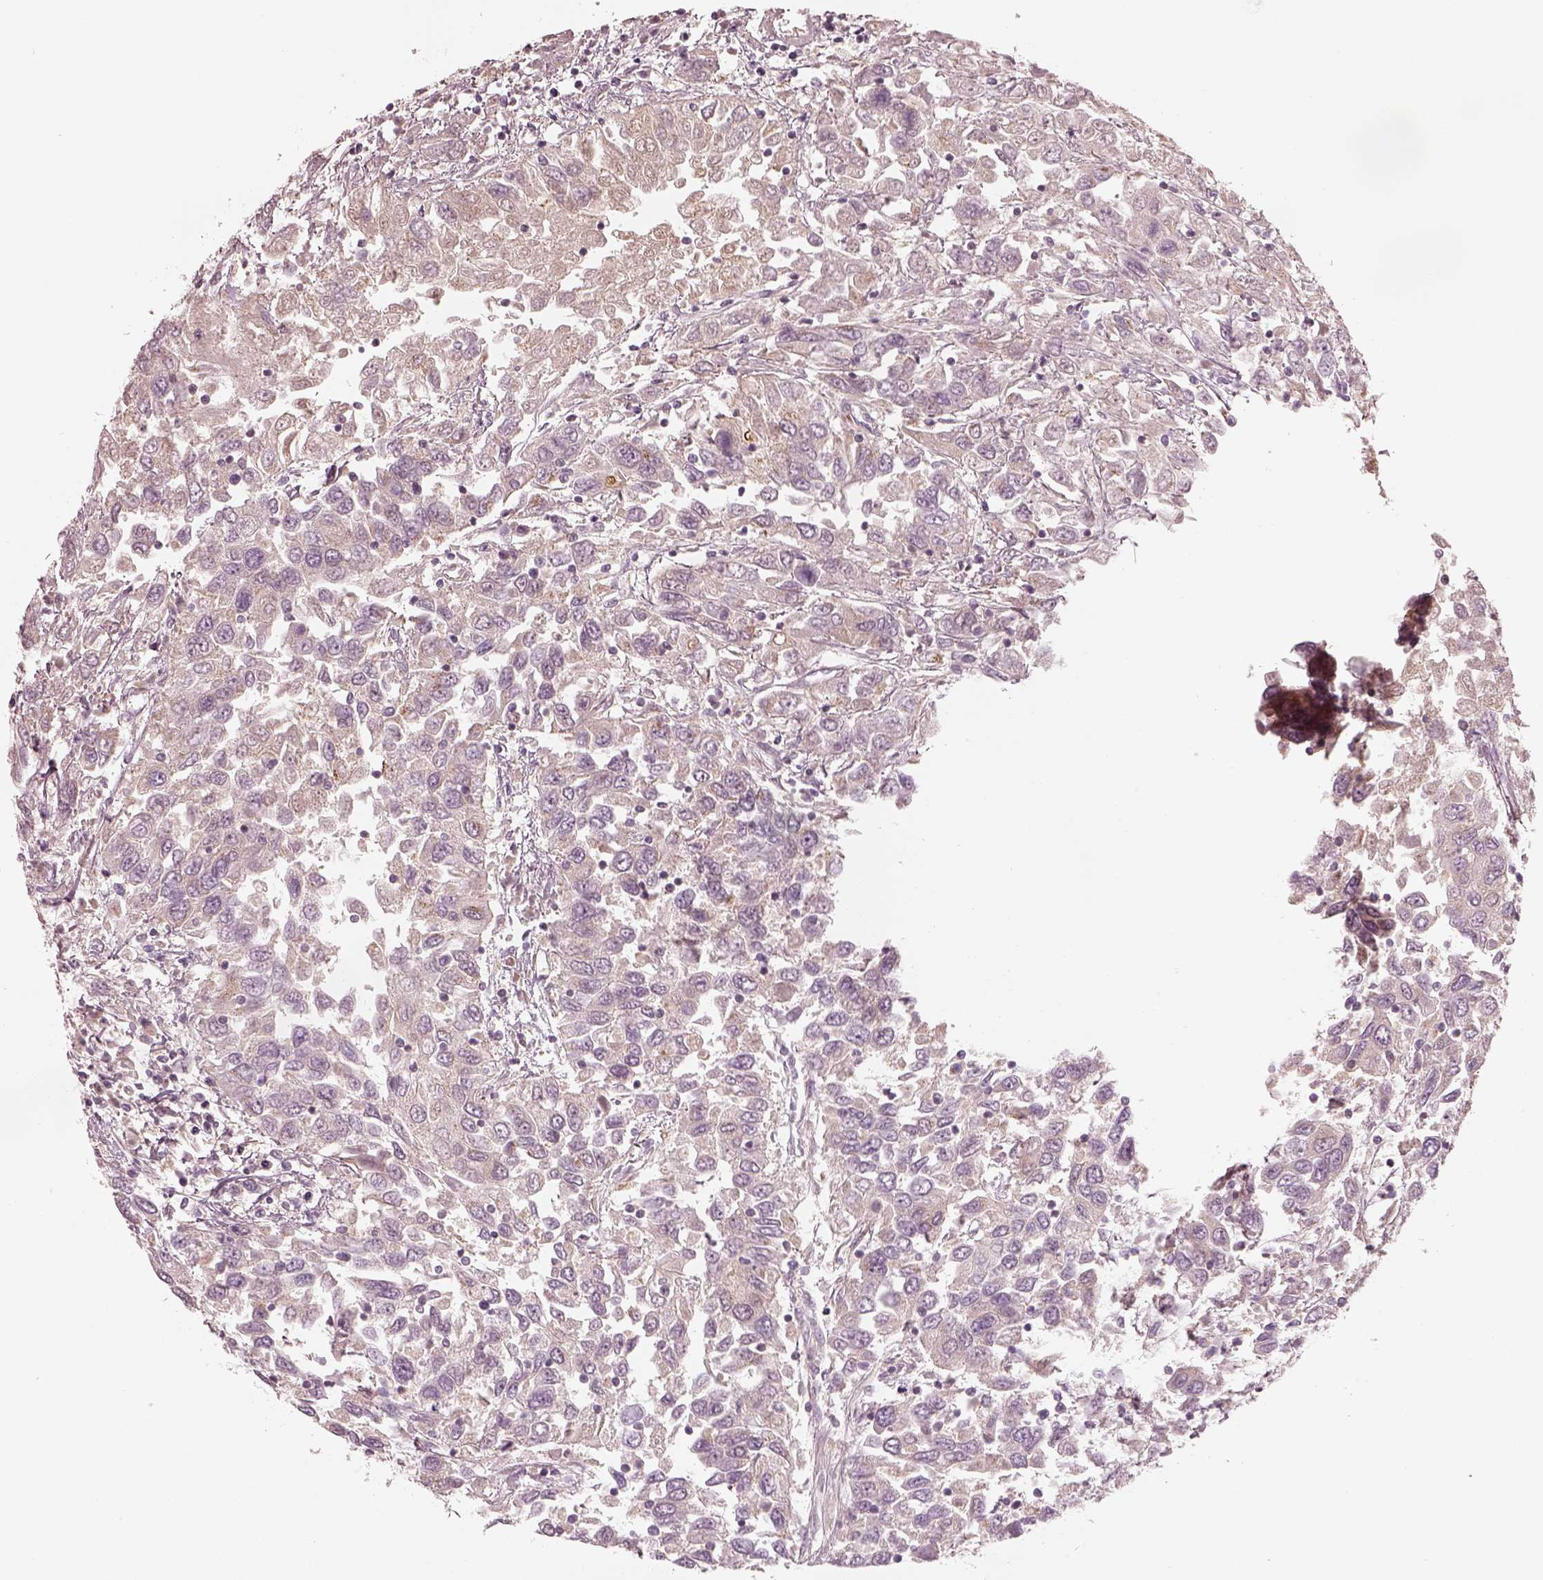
{"staining": {"intensity": "negative", "quantity": "none", "location": "none"}, "tissue": "urothelial cancer", "cell_type": "Tumor cells", "image_type": "cancer", "snomed": [{"axis": "morphology", "description": "Urothelial carcinoma, High grade"}, {"axis": "topography", "description": "Urinary bladder"}], "caption": "Urothelial carcinoma (high-grade) was stained to show a protein in brown. There is no significant expression in tumor cells. (DAB immunohistochemistry with hematoxylin counter stain).", "gene": "SDCBP2", "patient": {"sex": "male", "age": 76}}